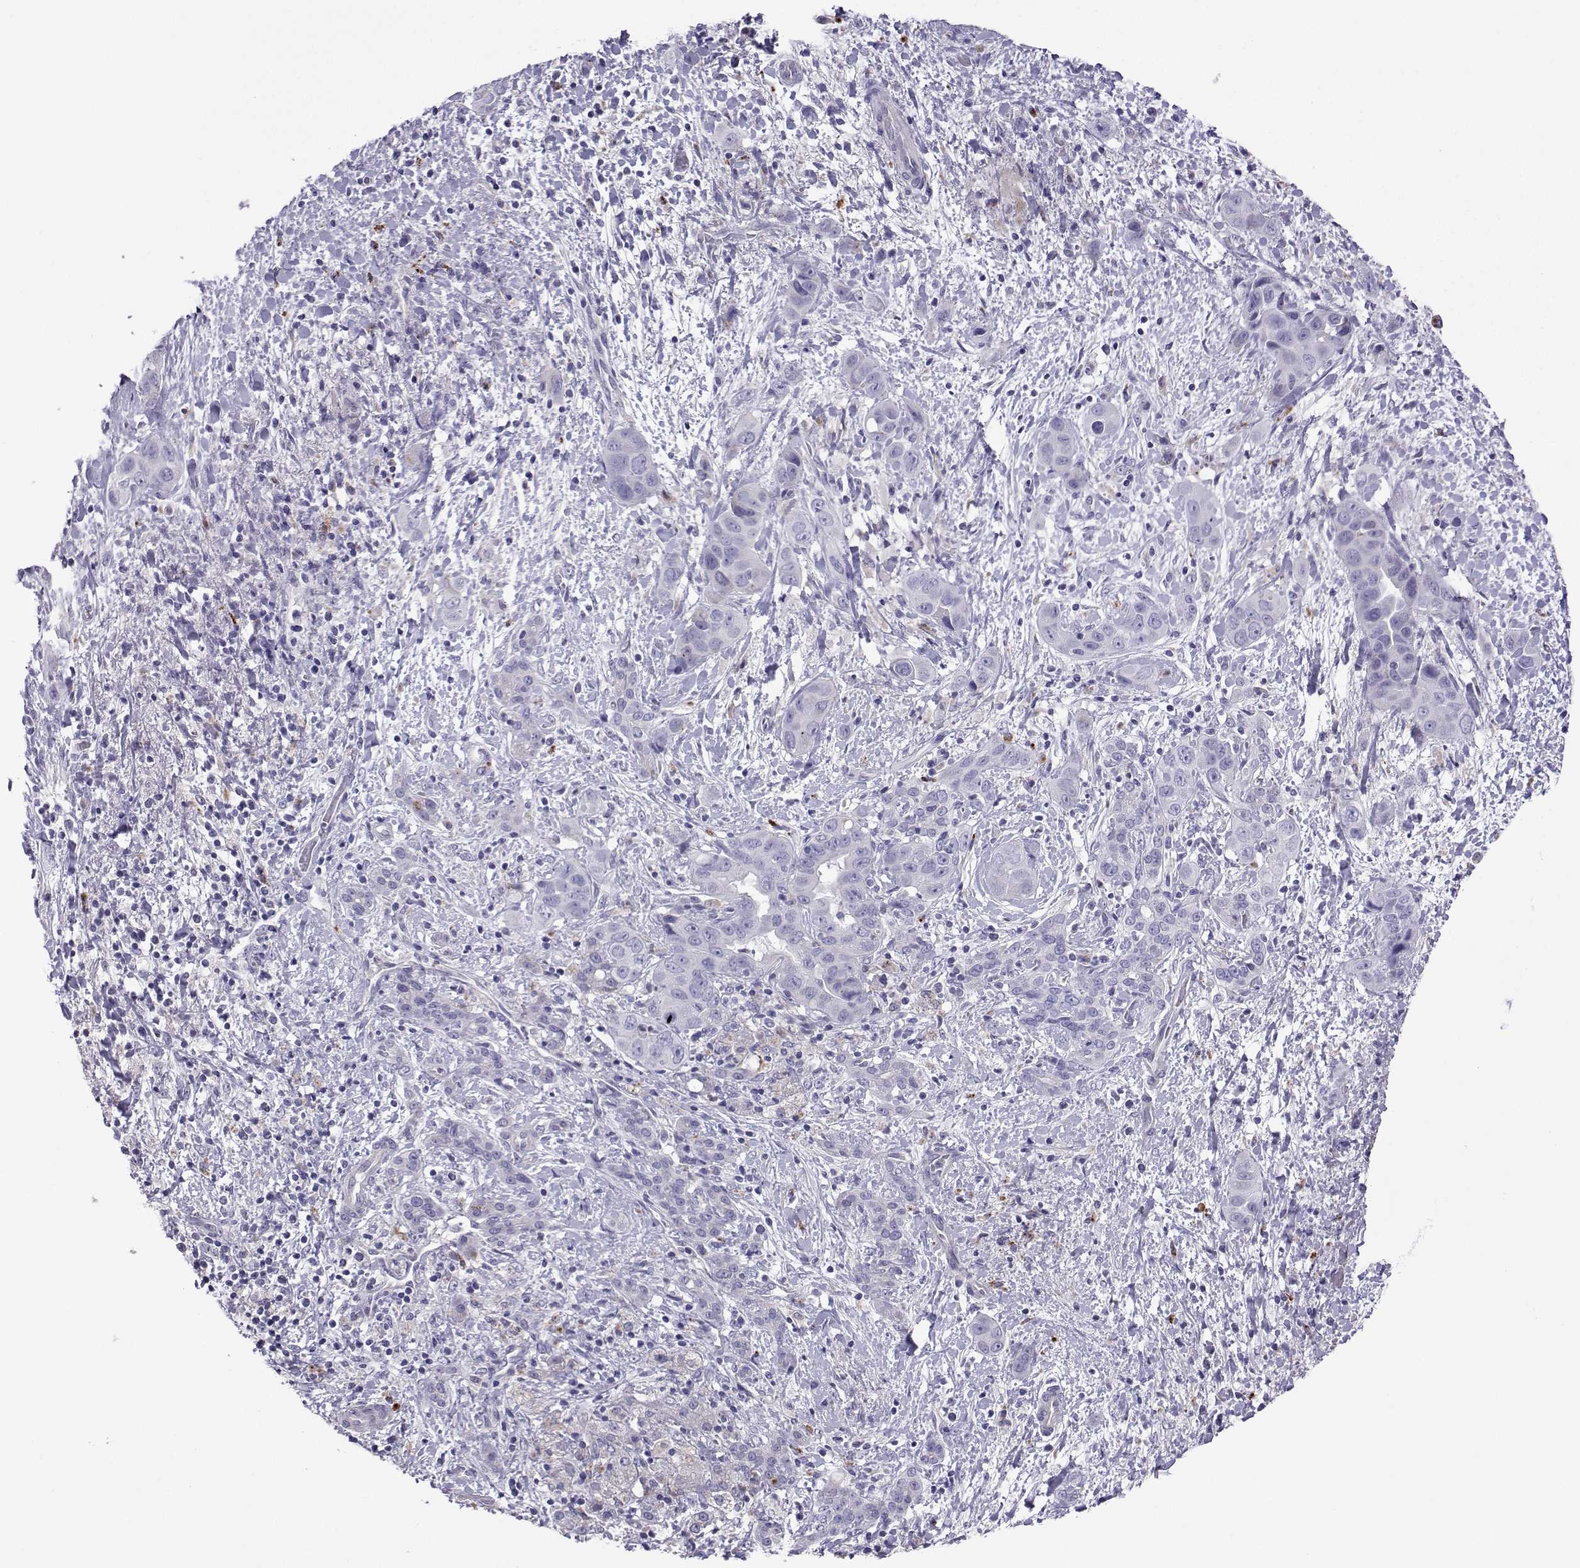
{"staining": {"intensity": "negative", "quantity": "none", "location": "none"}, "tissue": "liver cancer", "cell_type": "Tumor cells", "image_type": "cancer", "snomed": [{"axis": "morphology", "description": "Cholangiocarcinoma"}, {"axis": "topography", "description": "Liver"}], "caption": "Immunohistochemistry (IHC) image of human liver cancer stained for a protein (brown), which reveals no expression in tumor cells.", "gene": "CFAP70", "patient": {"sex": "female", "age": 52}}